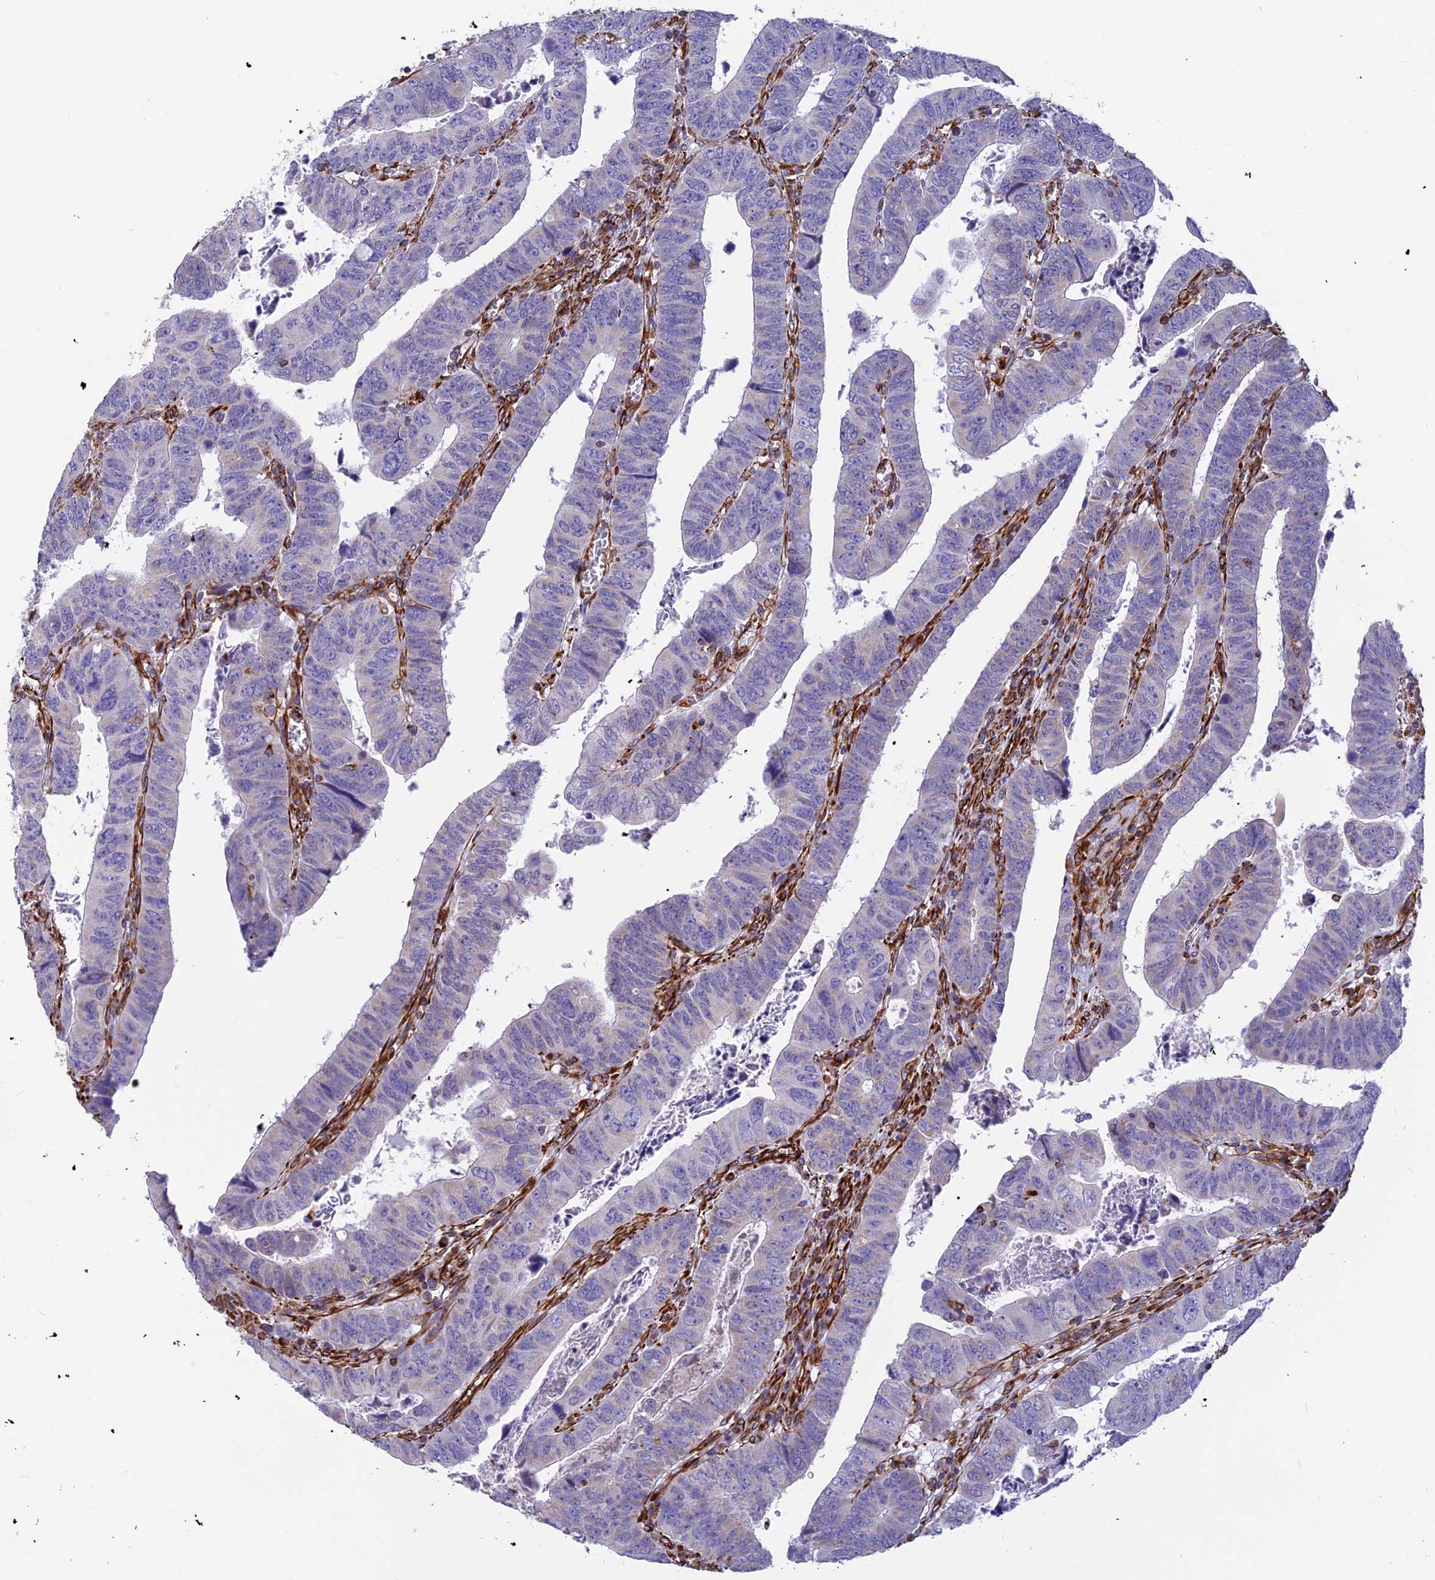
{"staining": {"intensity": "negative", "quantity": "none", "location": "none"}, "tissue": "colorectal cancer", "cell_type": "Tumor cells", "image_type": "cancer", "snomed": [{"axis": "morphology", "description": "Normal tissue, NOS"}, {"axis": "morphology", "description": "Adenocarcinoma, NOS"}, {"axis": "topography", "description": "Rectum"}], "caption": "Colorectal adenocarcinoma was stained to show a protein in brown. There is no significant expression in tumor cells.", "gene": "FBXL20", "patient": {"sex": "female", "age": 65}}